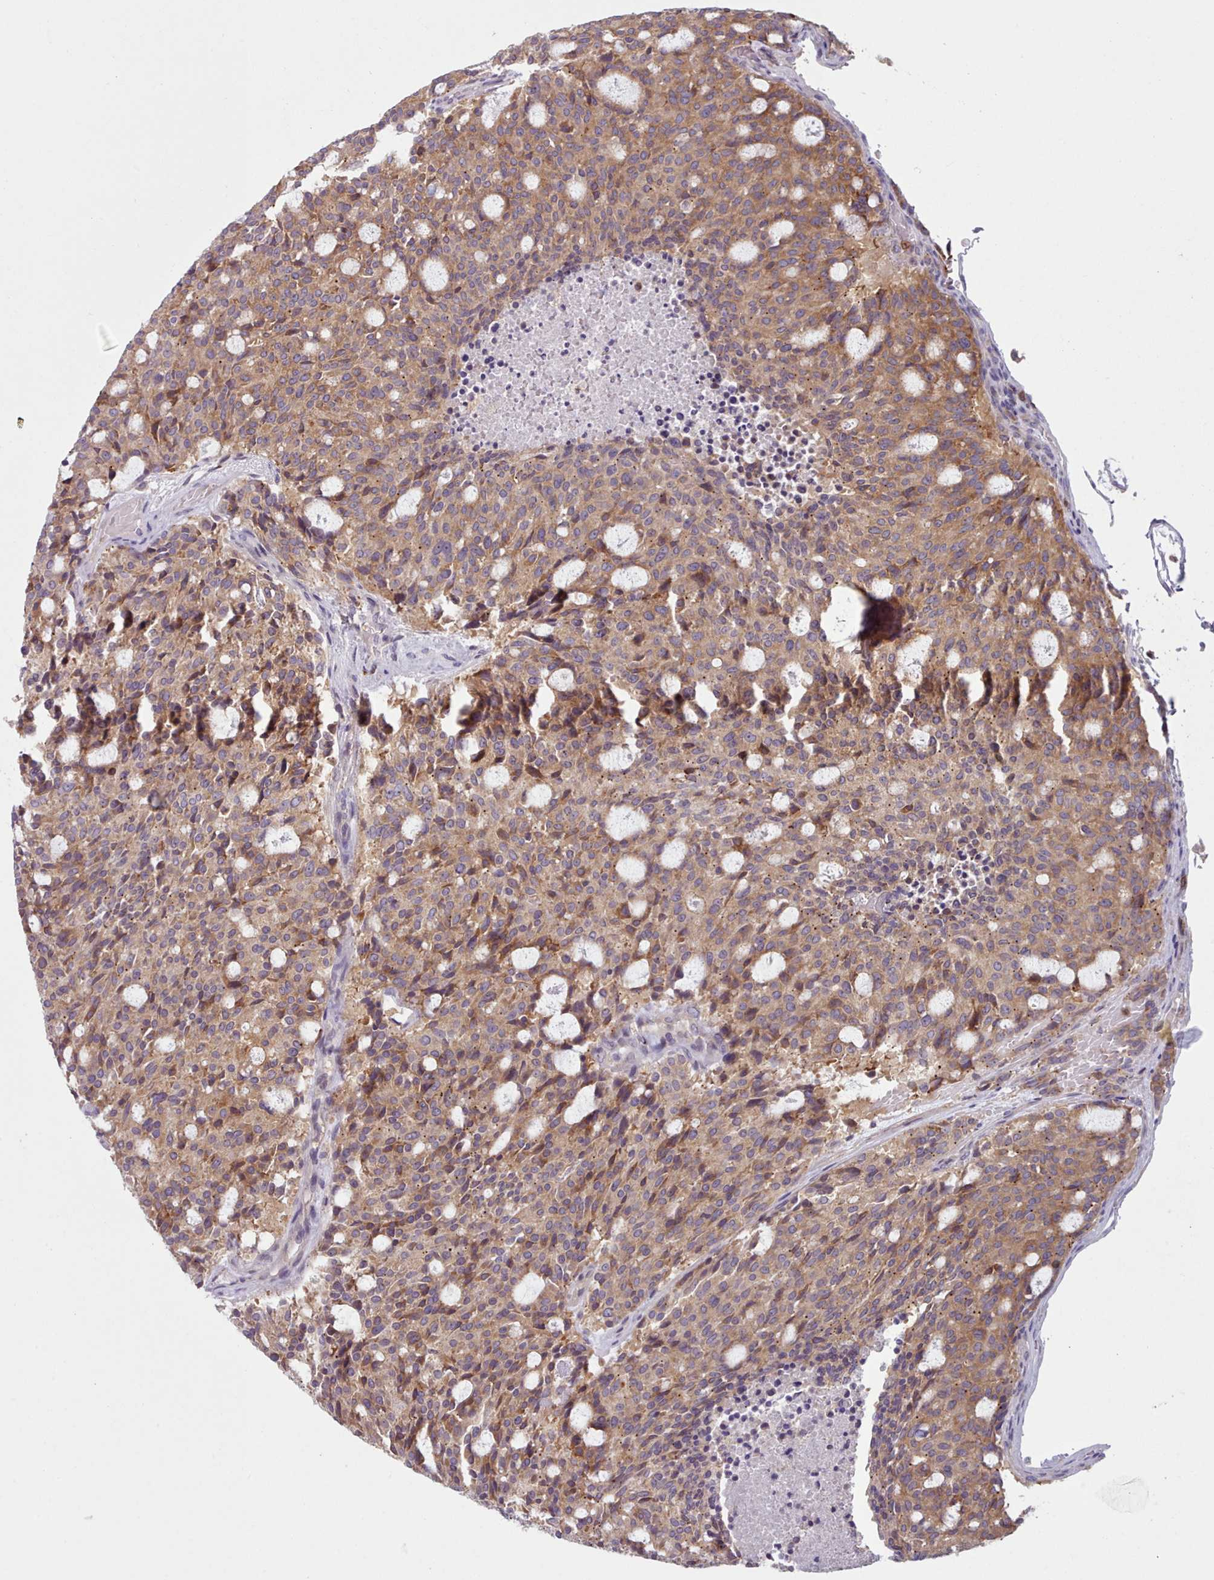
{"staining": {"intensity": "moderate", "quantity": ">75%", "location": "cytoplasmic/membranous"}, "tissue": "carcinoid", "cell_type": "Tumor cells", "image_type": "cancer", "snomed": [{"axis": "morphology", "description": "Carcinoid, malignant, NOS"}, {"axis": "topography", "description": "Pancreas"}], "caption": "The immunohistochemical stain shows moderate cytoplasmic/membranous expression in tumor cells of carcinoid (malignant) tissue.", "gene": "CRYBG1", "patient": {"sex": "female", "age": 54}}